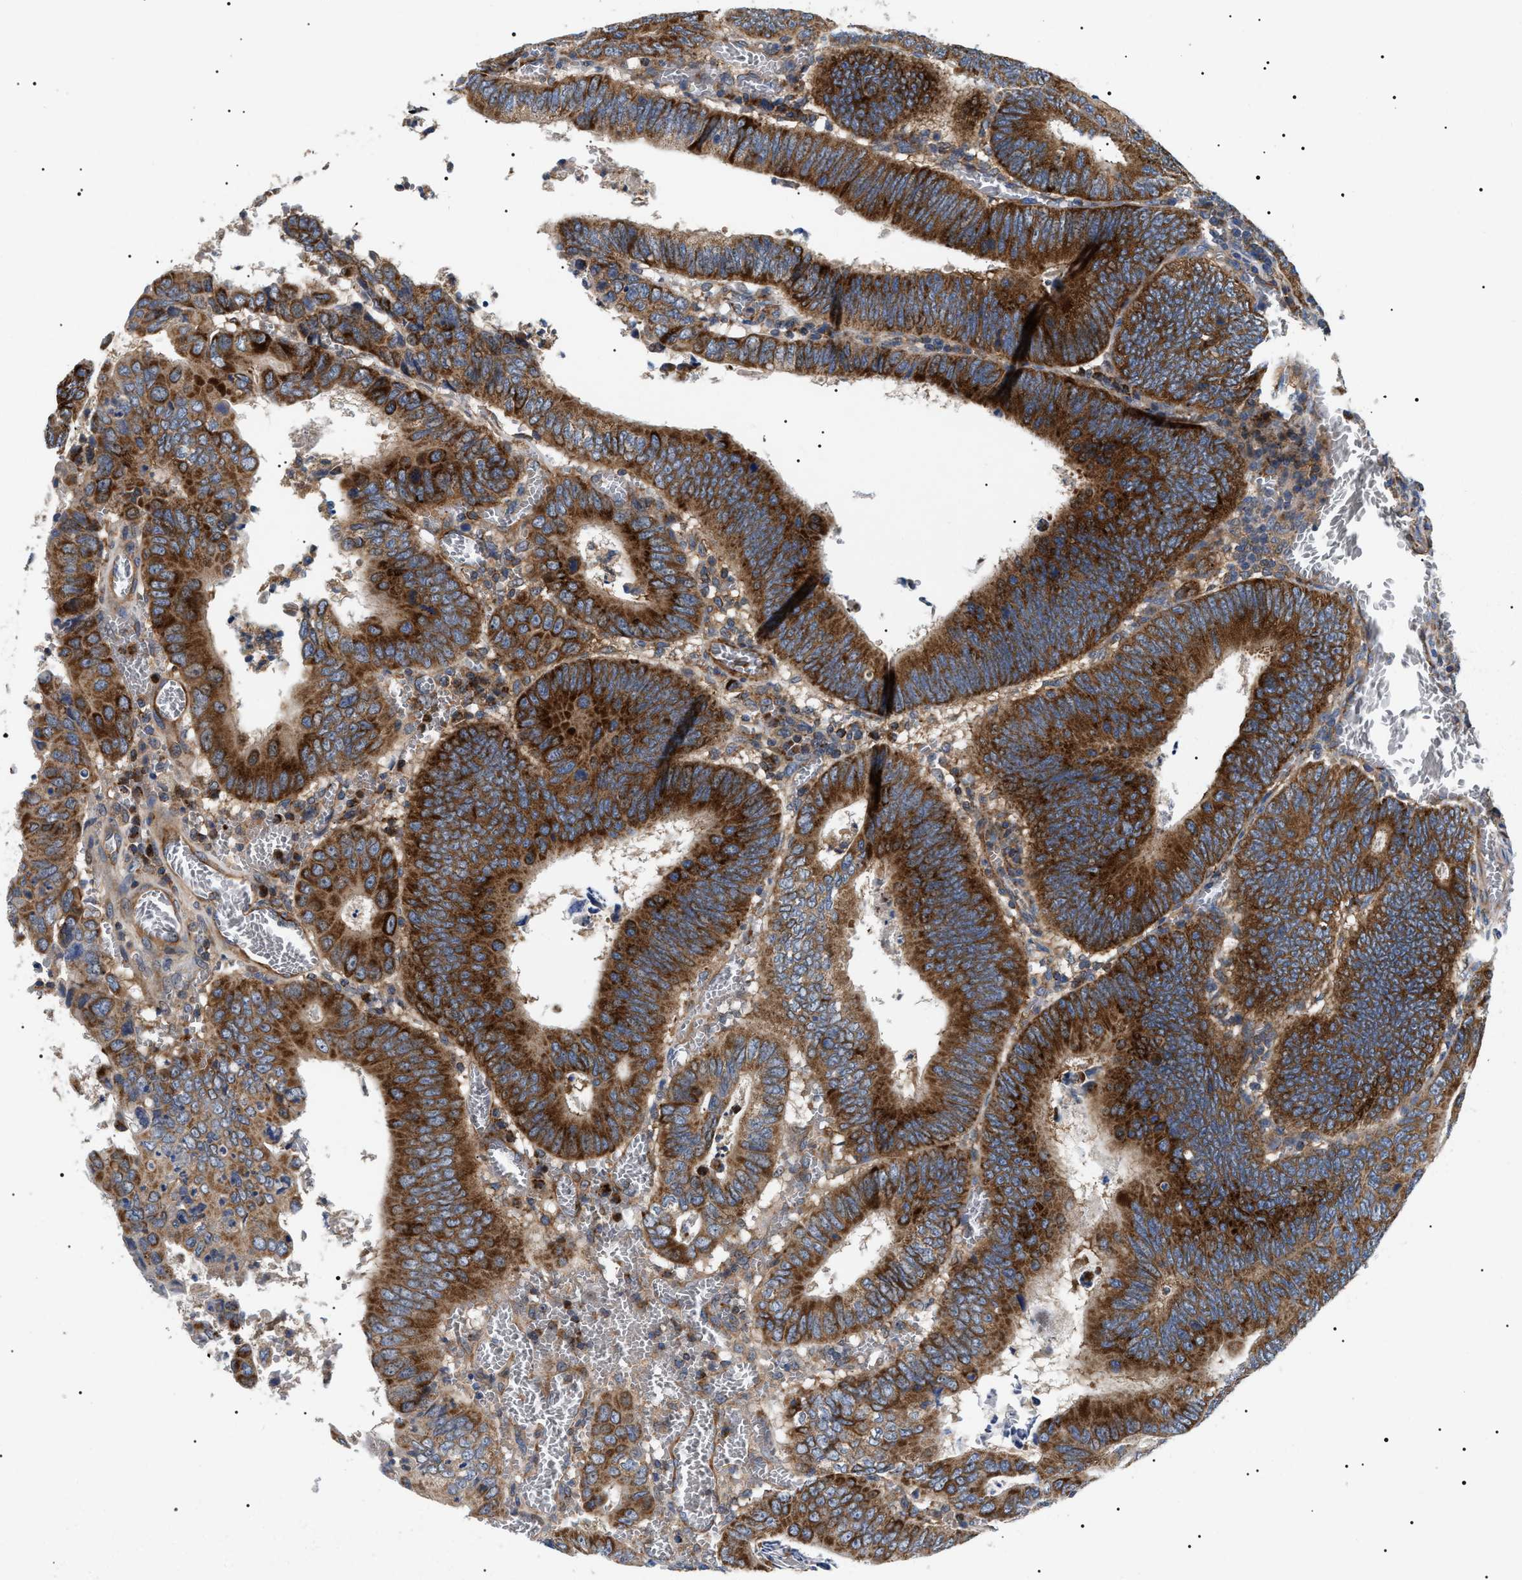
{"staining": {"intensity": "strong", "quantity": ">75%", "location": "cytoplasmic/membranous"}, "tissue": "colorectal cancer", "cell_type": "Tumor cells", "image_type": "cancer", "snomed": [{"axis": "morphology", "description": "Inflammation, NOS"}, {"axis": "morphology", "description": "Adenocarcinoma, NOS"}, {"axis": "topography", "description": "Colon"}], "caption": "Immunohistochemical staining of colorectal cancer demonstrates high levels of strong cytoplasmic/membranous expression in approximately >75% of tumor cells. The staining was performed using DAB (3,3'-diaminobenzidine) to visualize the protein expression in brown, while the nuclei were stained in blue with hematoxylin (Magnification: 20x).", "gene": "OXSM", "patient": {"sex": "male", "age": 72}}